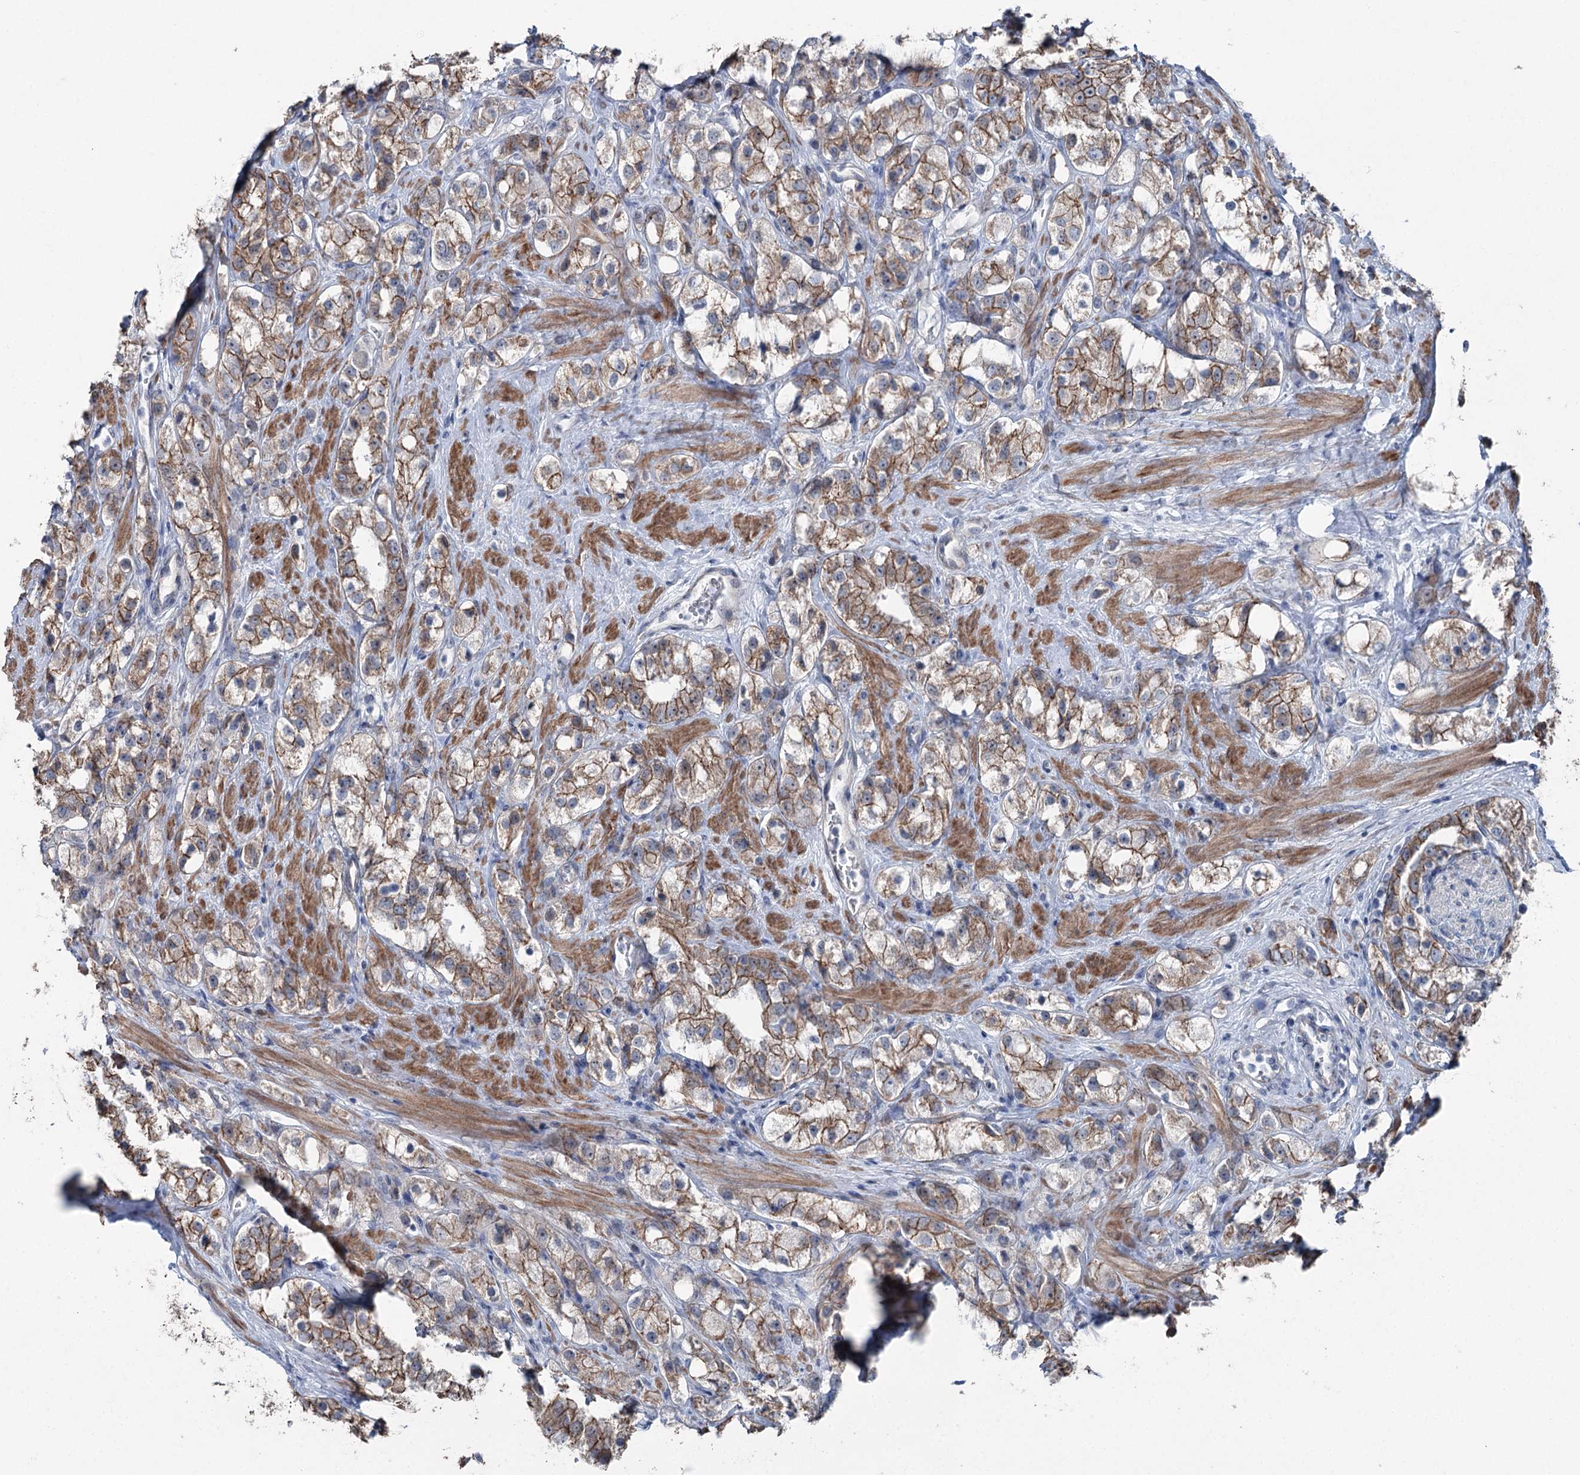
{"staining": {"intensity": "strong", "quantity": ">75%", "location": "cytoplasmic/membranous"}, "tissue": "prostate cancer", "cell_type": "Tumor cells", "image_type": "cancer", "snomed": [{"axis": "morphology", "description": "Adenocarcinoma, NOS"}, {"axis": "topography", "description": "Prostate"}], "caption": "There is high levels of strong cytoplasmic/membranous expression in tumor cells of prostate cancer (adenocarcinoma), as demonstrated by immunohistochemical staining (brown color).", "gene": "FAM120B", "patient": {"sex": "male", "age": 79}}